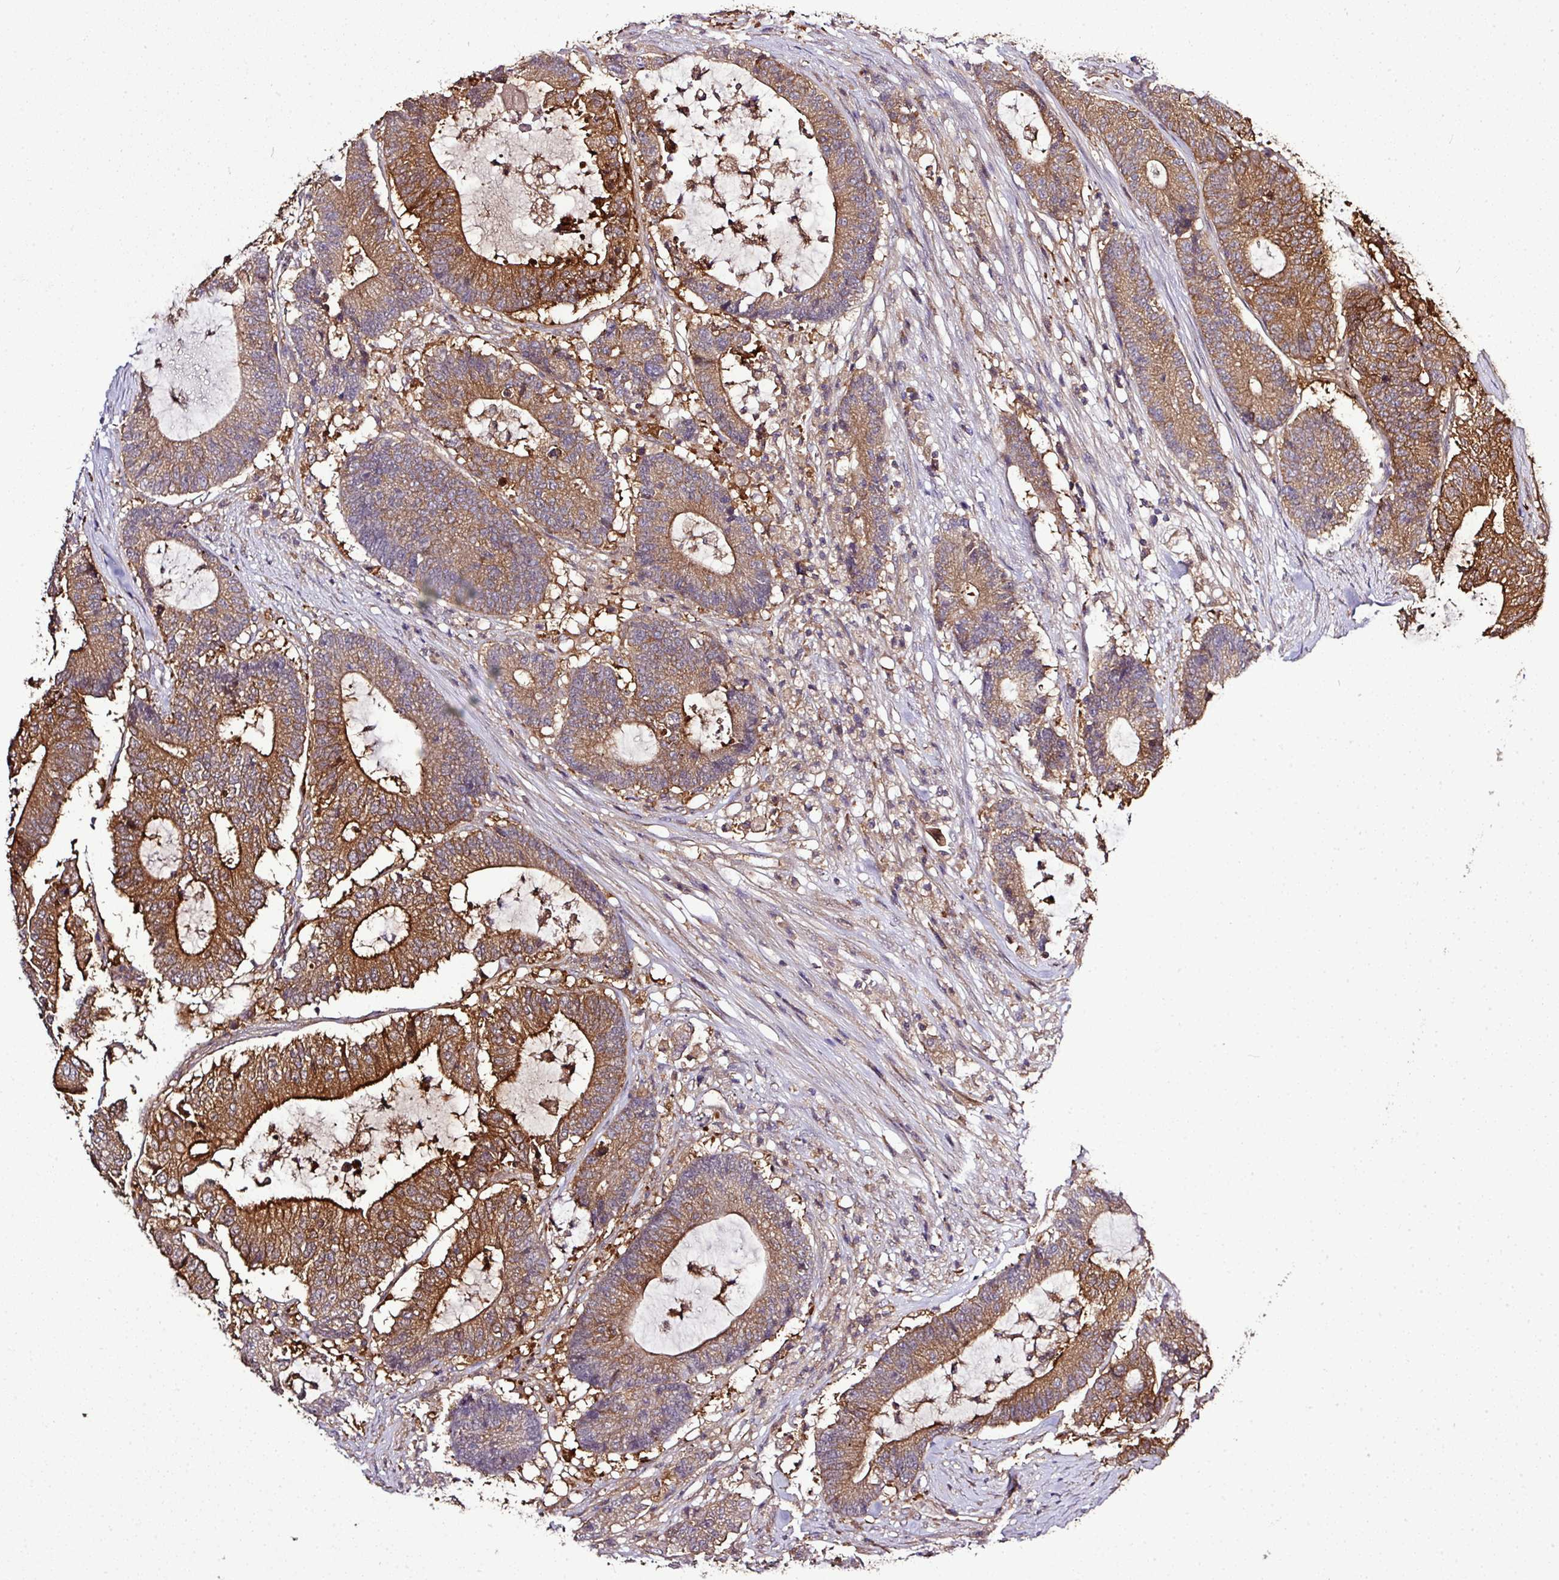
{"staining": {"intensity": "moderate", "quantity": ">75%", "location": "cytoplasmic/membranous"}, "tissue": "colorectal cancer", "cell_type": "Tumor cells", "image_type": "cancer", "snomed": [{"axis": "morphology", "description": "Adenocarcinoma, NOS"}, {"axis": "topography", "description": "Colon"}], "caption": "Brown immunohistochemical staining in colorectal cancer (adenocarcinoma) exhibits moderate cytoplasmic/membranous expression in about >75% of tumor cells. The staining was performed using DAB (3,3'-diaminobenzidine), with brown indicating positive protein expression. Nuclei are stained blue with hematoxylin.", "gene": "TMEM107", "patient": {"sex": "female", "age": 84}}